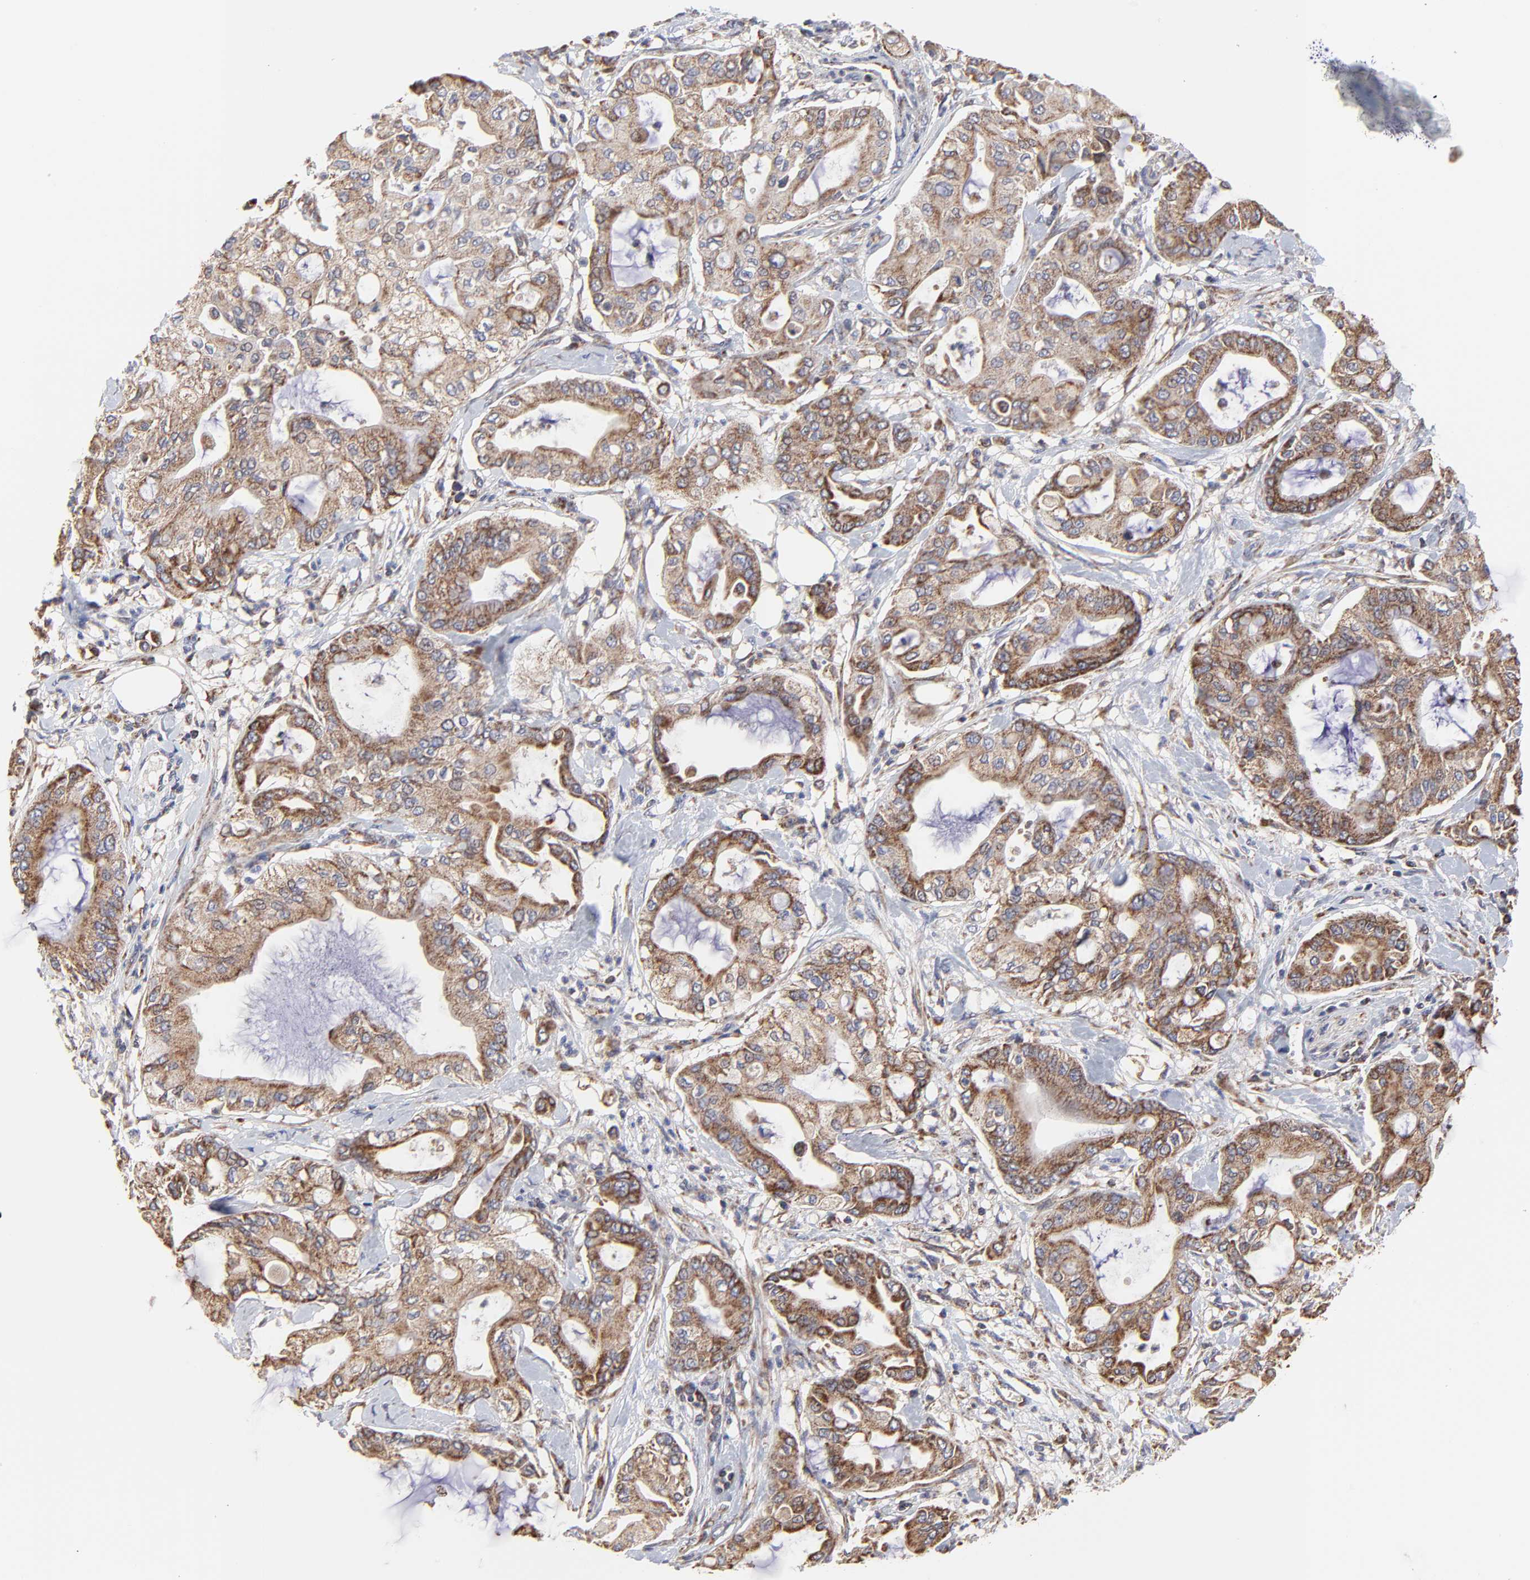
{"staining": {"intensity": "moderate", "quantity": ">75%", "location": "cytoplasmic/membranous"}, "tissue": "pancreatic cancer", "cell_type": "Tumor cells", "image_type": "cancer", "snomed": [{"axis": "morphology", "description": "Adenocarcinoma, NOS"}, {"axis": "morphology", "description": "Adenocarcinoma, metastatic, NOS"}, {"axis": "topography", "description": "Lymph node"}, {"axis": "topography", "description": "Pancreas"}, {"axis": "topography", "description": "Duodenum"}], "caption": "Moderate cytoplasmic/membranous protein positivity is present in about >75% of tumor cells in pancreatic cancer (adenocarcinoma). Ihc stains the protein of interest in brown and the nuclei are stained blue.", "gene": "ZNF550", "patient": {"sex": "female", "age": 64}}